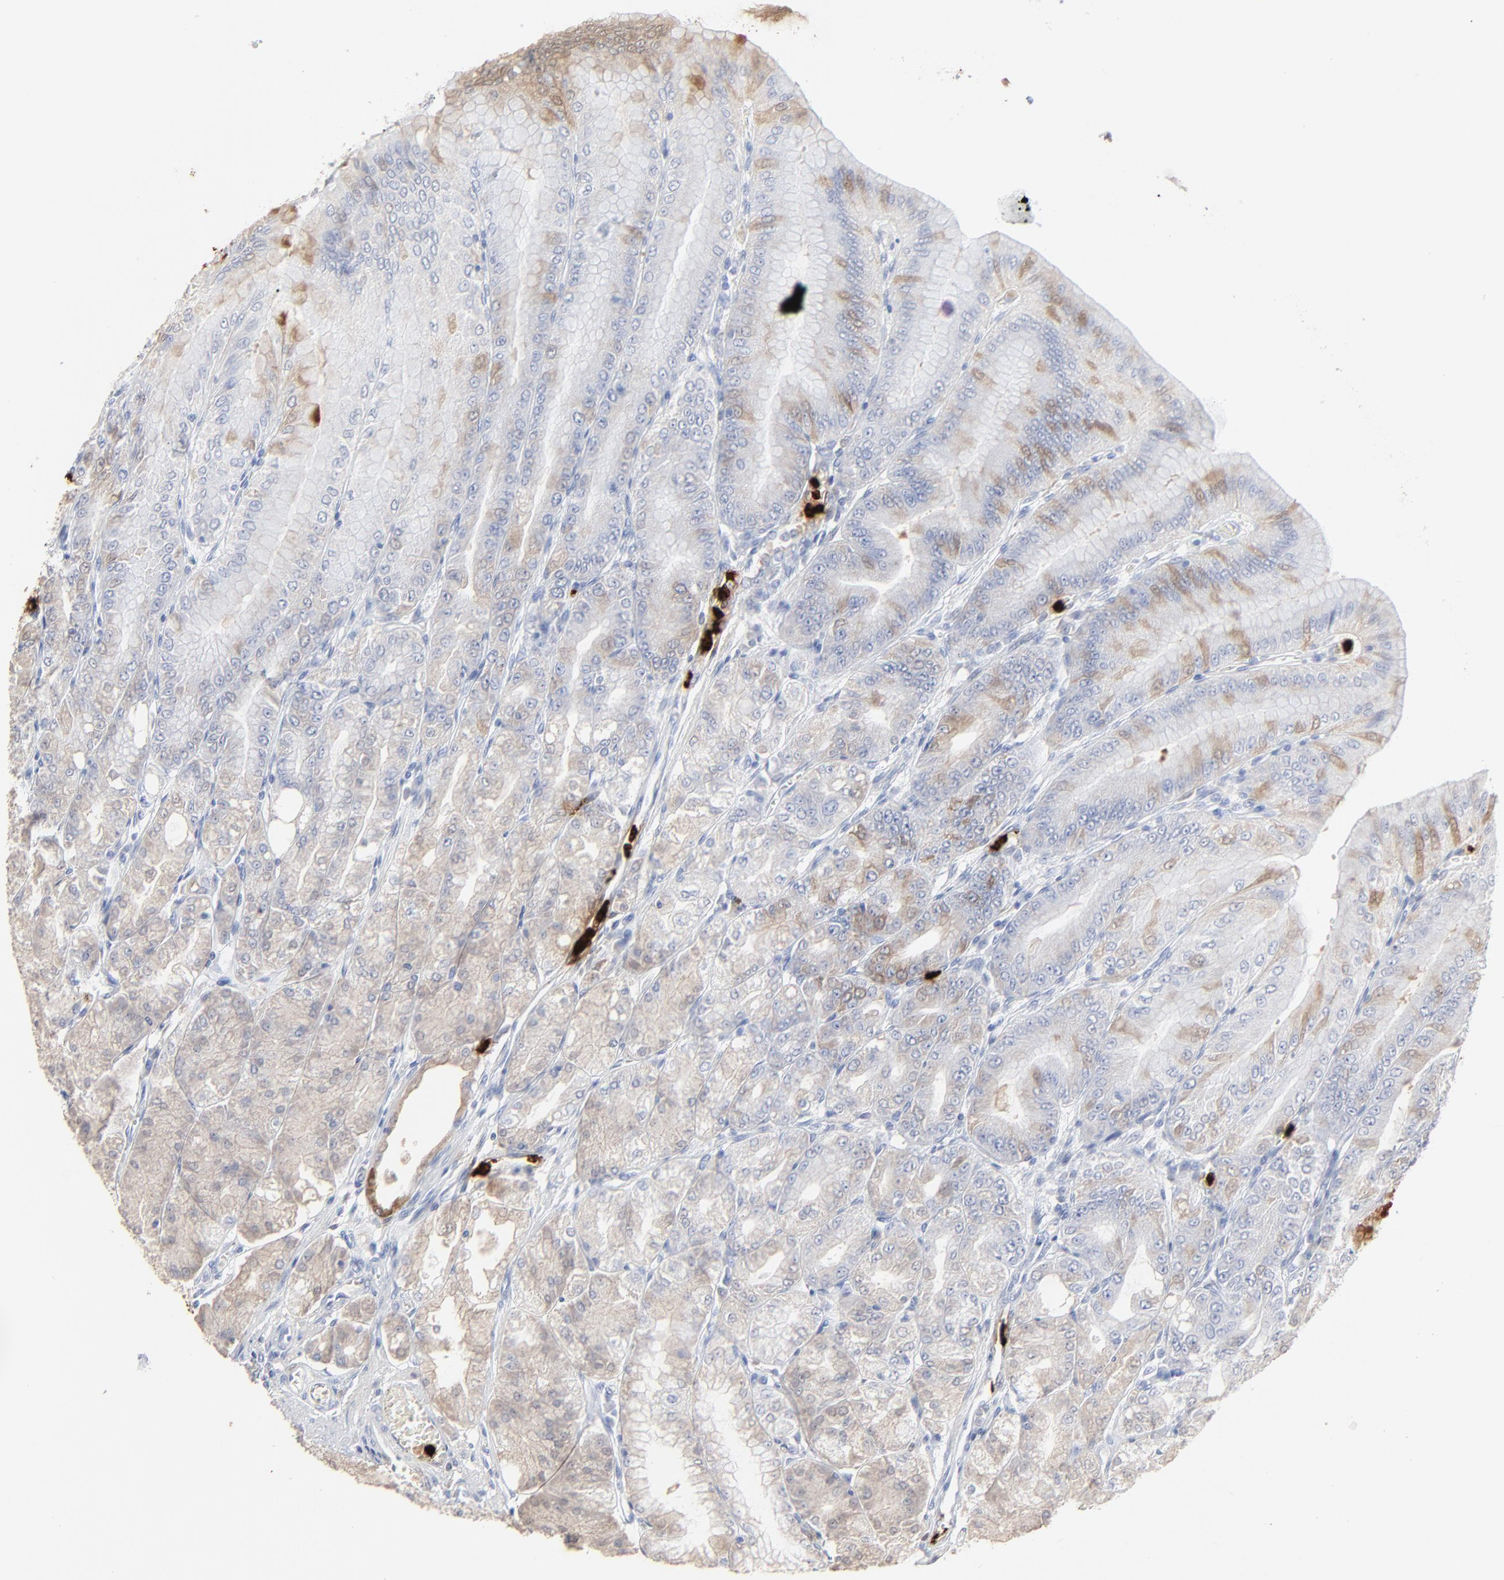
{"staining": {"intensity": "weak", "quantity": "<25%", "location": "cytoplasmic/membranous"}, "tissue": "stomach", "cell_type": "Glandular cells", "image_type": "normal", "snomed": [{"axis": "morphology", "description": "Normal tissue, NOS"}, {"axis": "topography", "description": "Stomach, lower"}], "caption": "There is no significant expression in glandular cells of stomach. (DAB IHC visualized using brightfield microscopy, high magnification).", "gene": "LCN2", "patient": {"sex": "male", "age": 71}}